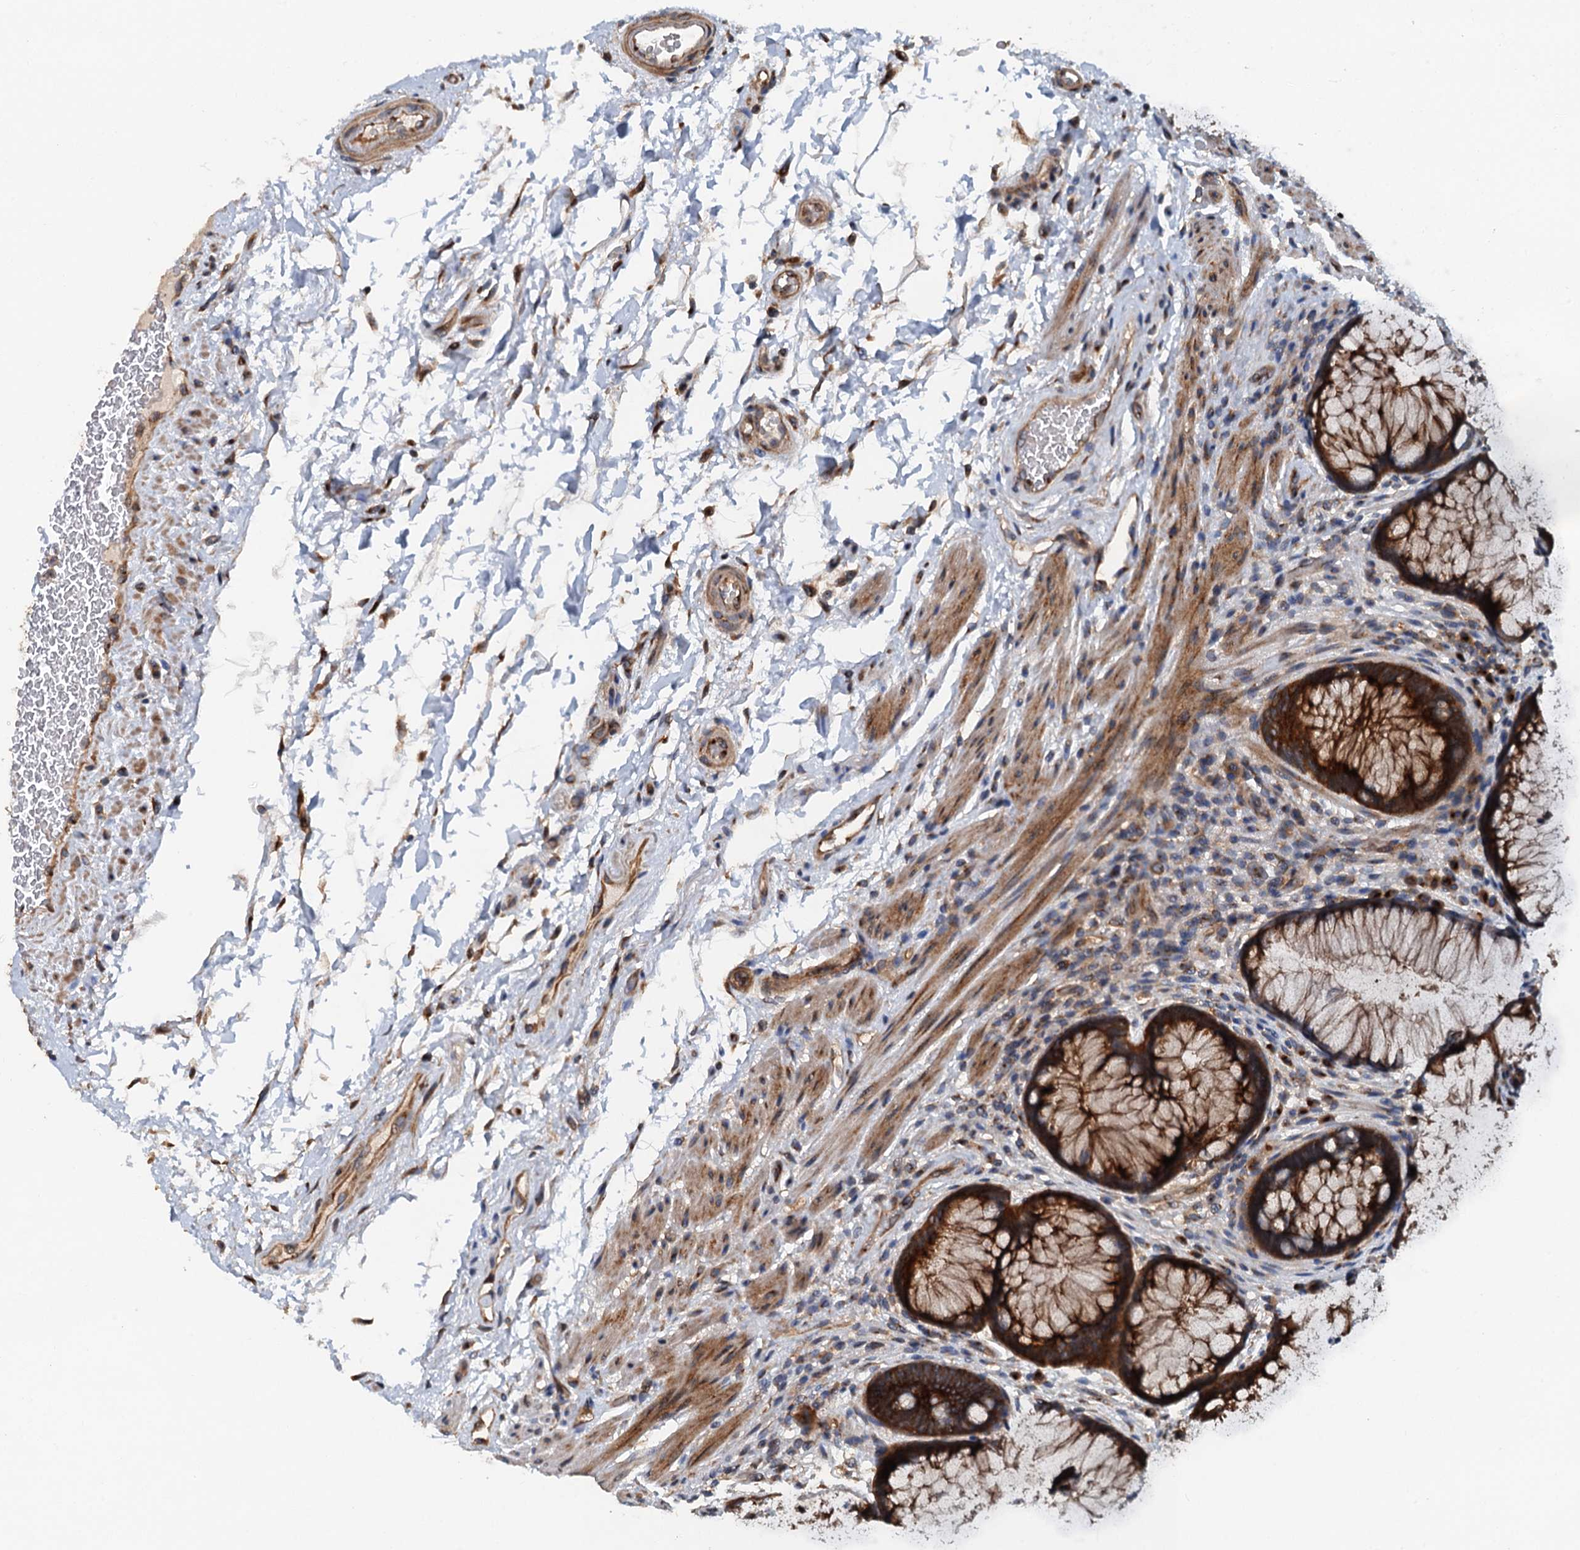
{"staining": {"intensity": "strong", "quantity": ">75%", "location": "cytoplasmic/membranous"}, "tissue": "rectum", "cell_type": "Glandular cells", "image_type": "normal", "snomed": [{"axis": "morphology", "description": "Normal tissue, NOS"}, {"axis": "topography", "description": "Rectum"}], "caption": "Rectum stained for a protein demonstrates strong cytoplasmic/membranous positivity in glandular cells. The staining was performed using DAB (3,3'-diaminobenzidine) to visualize the protein expression in brown, while the nuclei were stained in blue with hematoxylin (Magnification: 20x).", "gene": "COG3", "patient": {"sex": "male", "age": 51}}